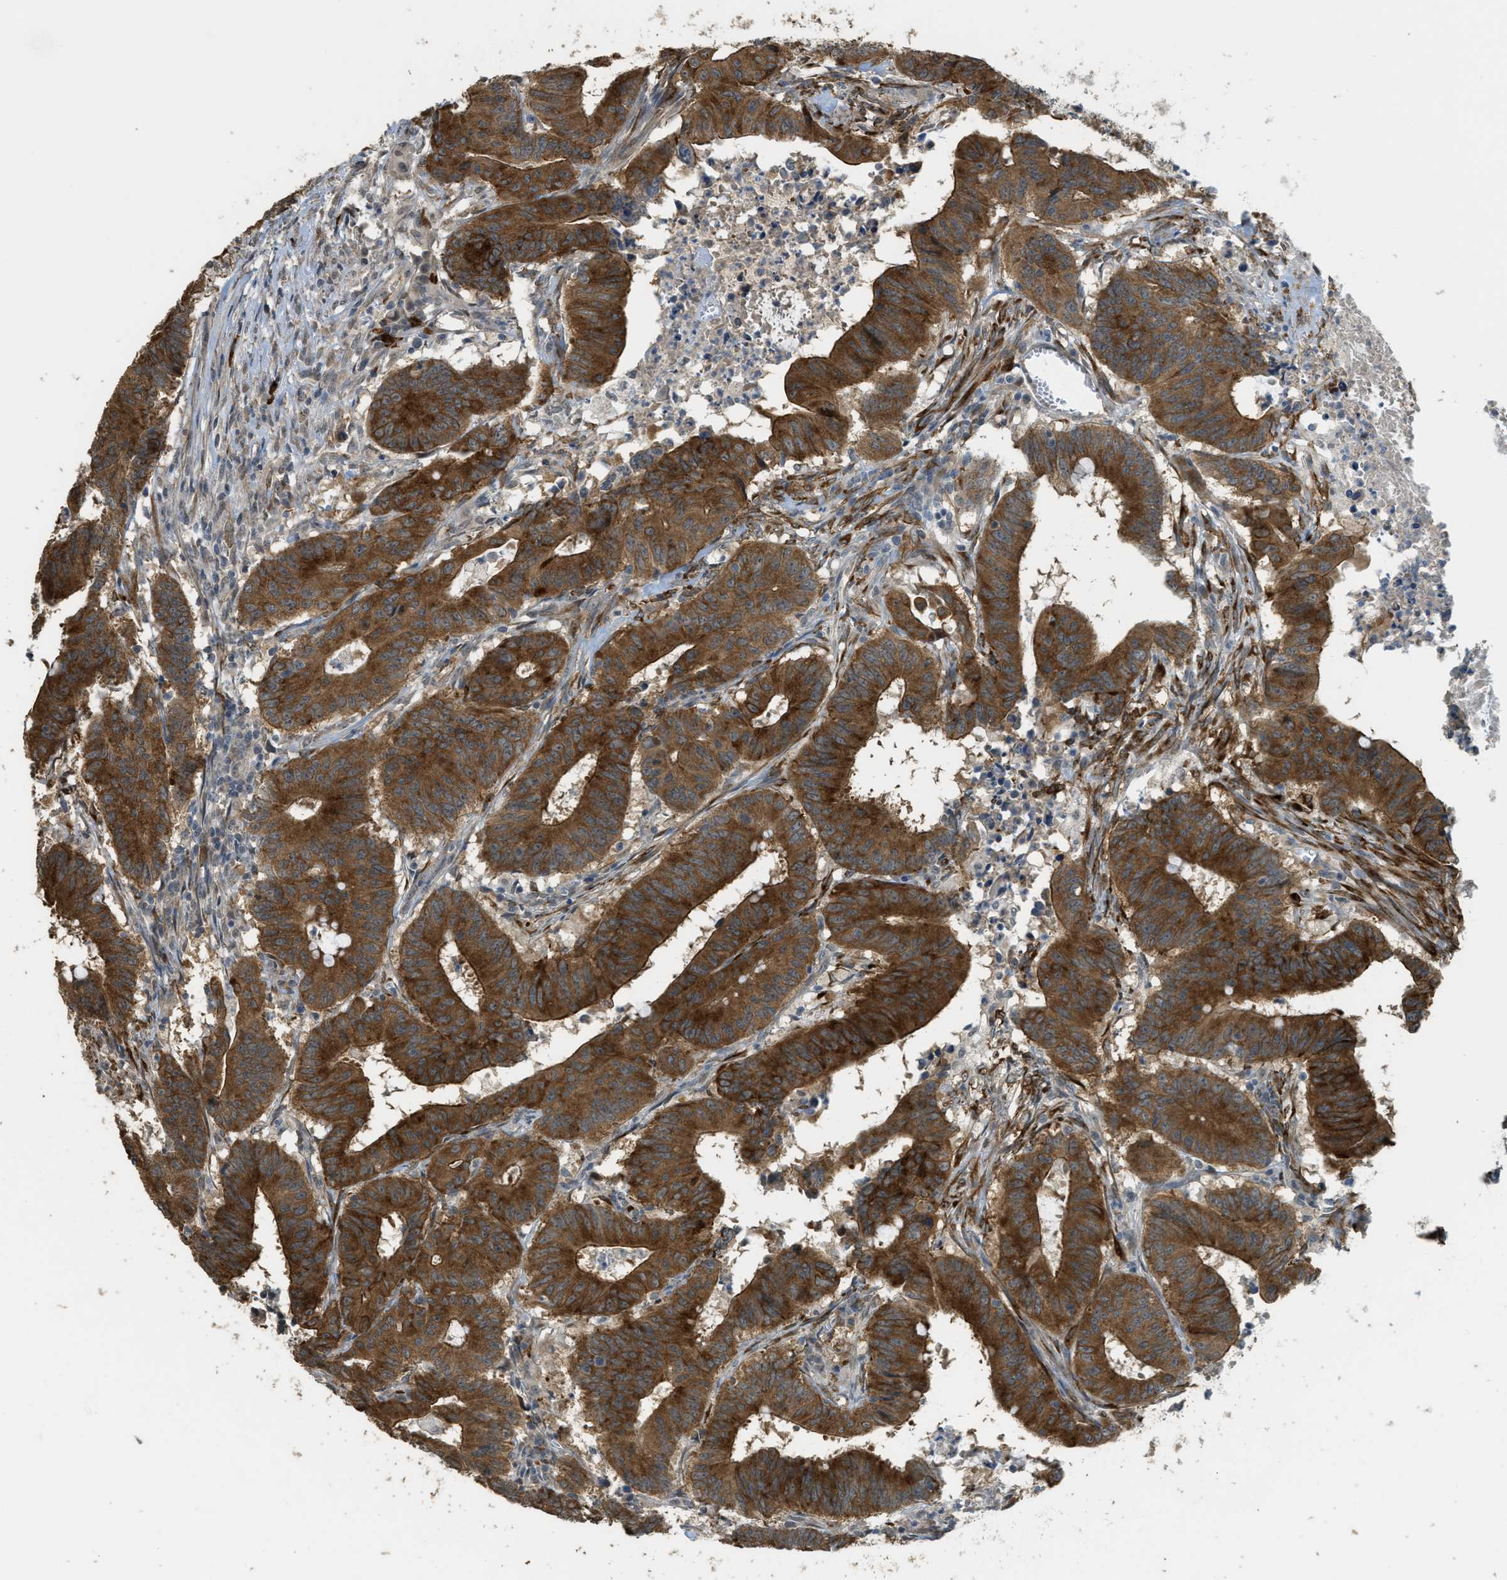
{"staining": {"intensity": "strong", "quantity": ">75%", "location": "cytoplasmic/membranous"}, "tissue": "colorectal cancer", "cell_type": "Tumor cells", "image_type": "cancer", "snomed": [{"axis": "morphology", "description": "Adenocarcinoma, NOS"}, {"axis": "topography", "description": "Colon"}], "caption": "Human adenocarcinoma (colorectal) stained for a protein (brown) demonstrates strong cytoplasmic/membranous positive staining in about >75% of tumor cells.", "gene": "IGF2BP2", "patient": {"sex": "male", "age": 45}}